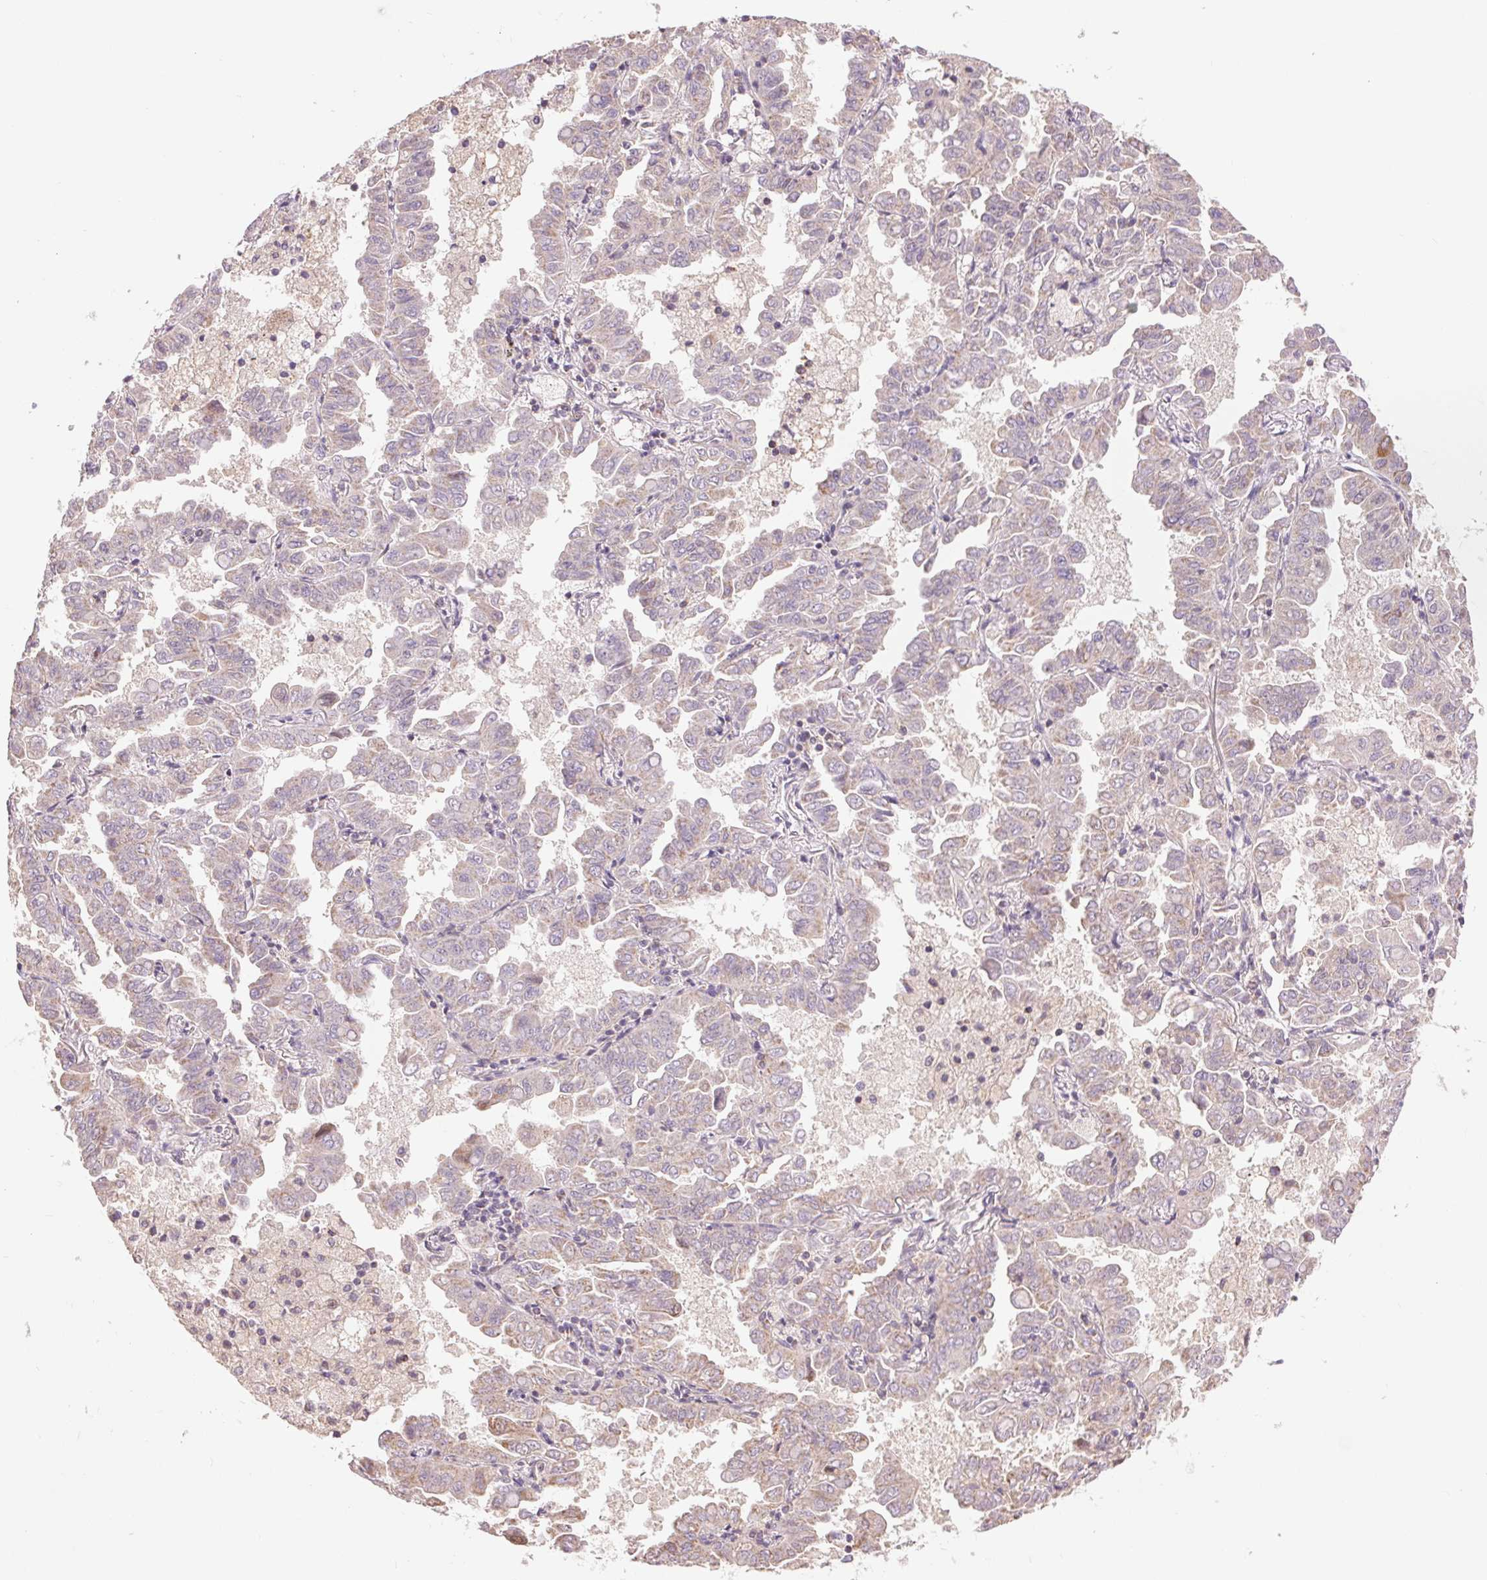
{"staining": {"intensity": "weak", "quantity": "<25%", "location": "cytoplasmic/membranous"}, "tissue": "lung cancer", "cell_type": "Tumor cells", "image_type": "cancer", "snomed": [{"axis": "morphology", "description": "Adenocarcinoma, NOS"}, {"axis": "topography", "description": "Lung"}], "caption": "Human lung cancer stained for a protein using IHC displays no staining in tumor cells.", "gene": "DGUOK", "patient": {"sex": "male", "age": 64}}